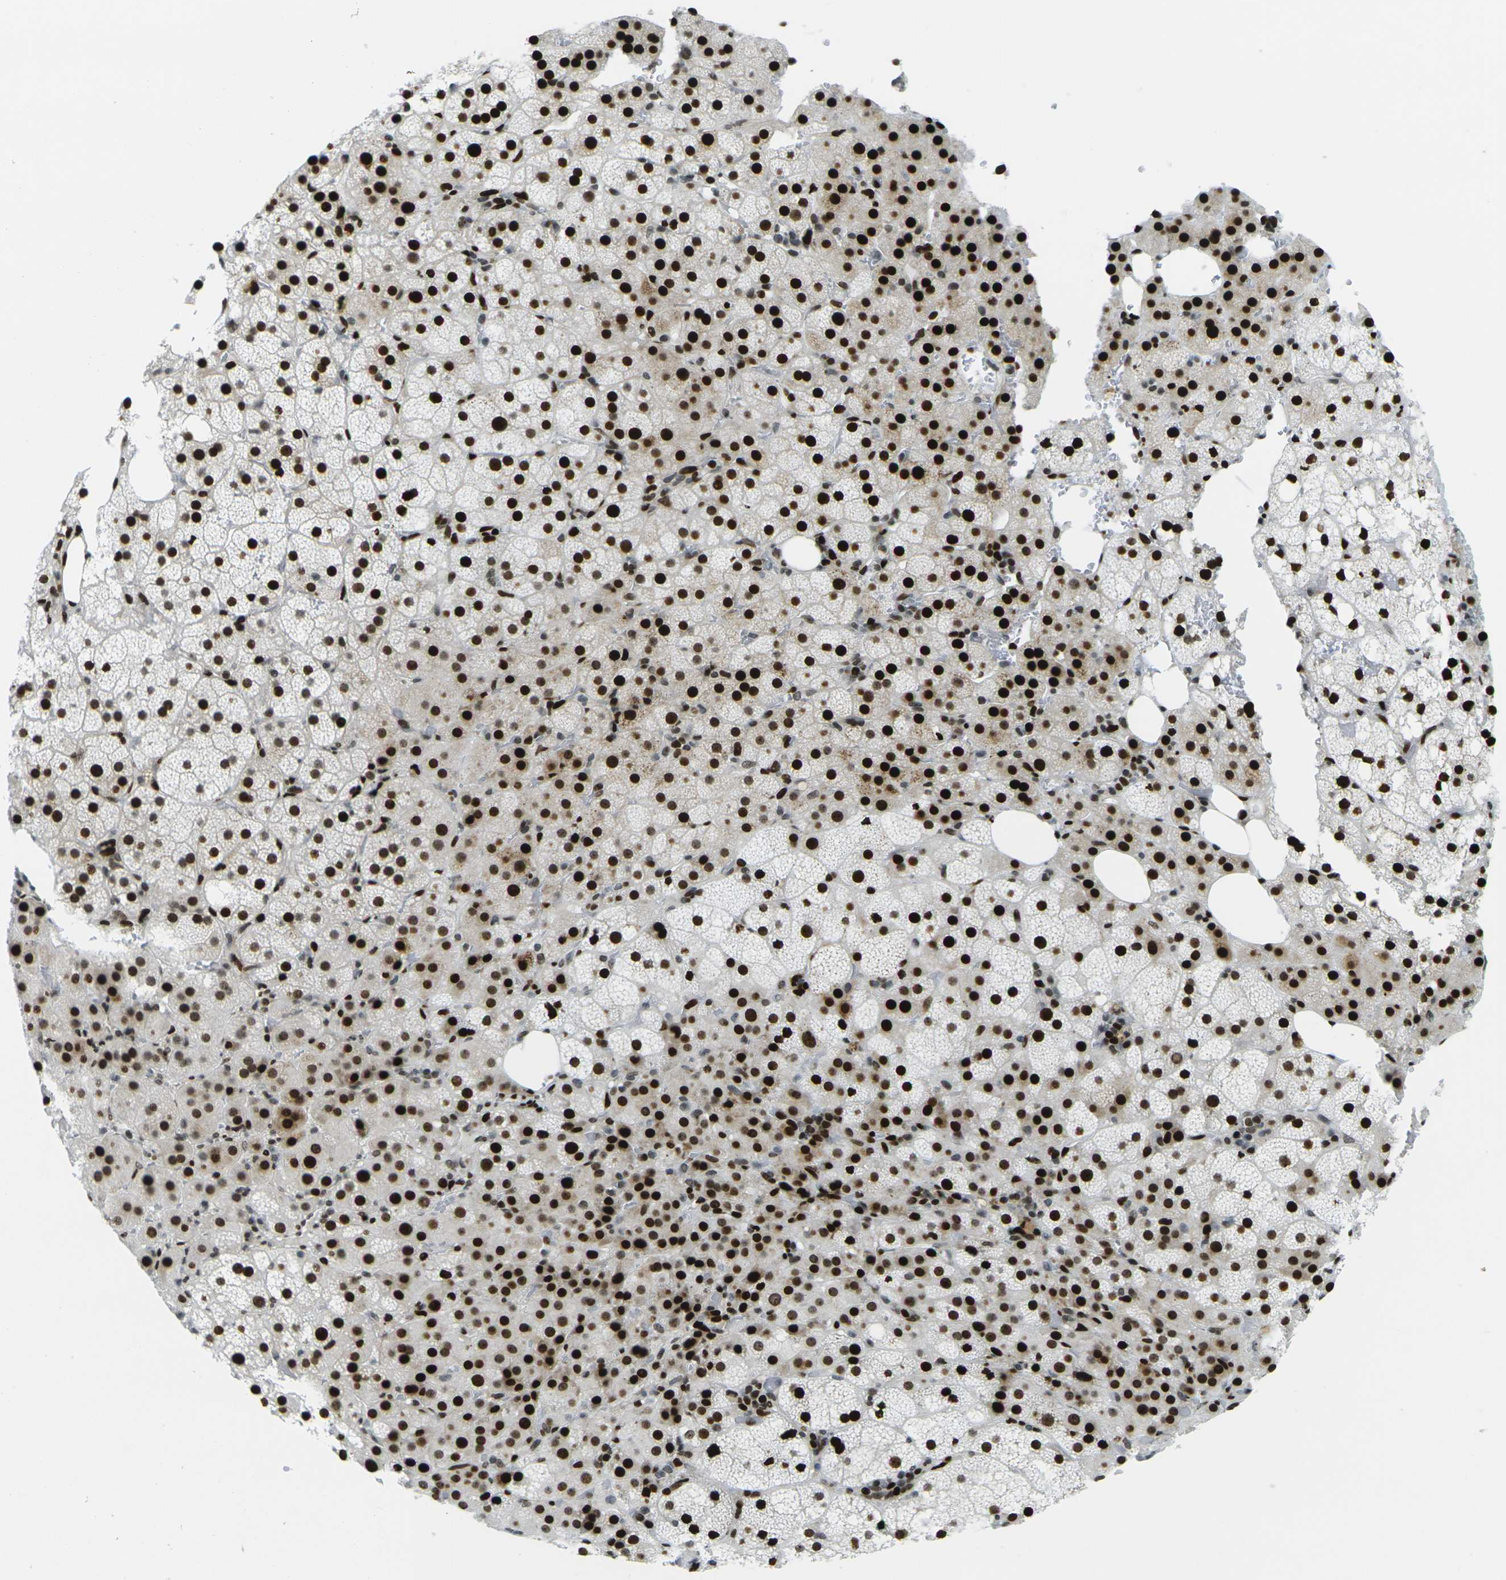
{"staining": {"intensity": "strong", "quantity": ">75%", "location": "nuclear"}, "tissue": "adrenal gland", "cell_type": "Glandular cells", "image_type": "normal", "snomed": [{"axis": "morphology", "description": "Normal tissue, NOS"}, {"axis": "topography", "description": "Adrenal gland"}], "caption": "Strong nuclear positivity for a protein is identified in about >75% of glandular cells of benign adrenal gland using immunohistochemistry.", "gene": "H3", "patient": {"sex": "female", "age": 59}}